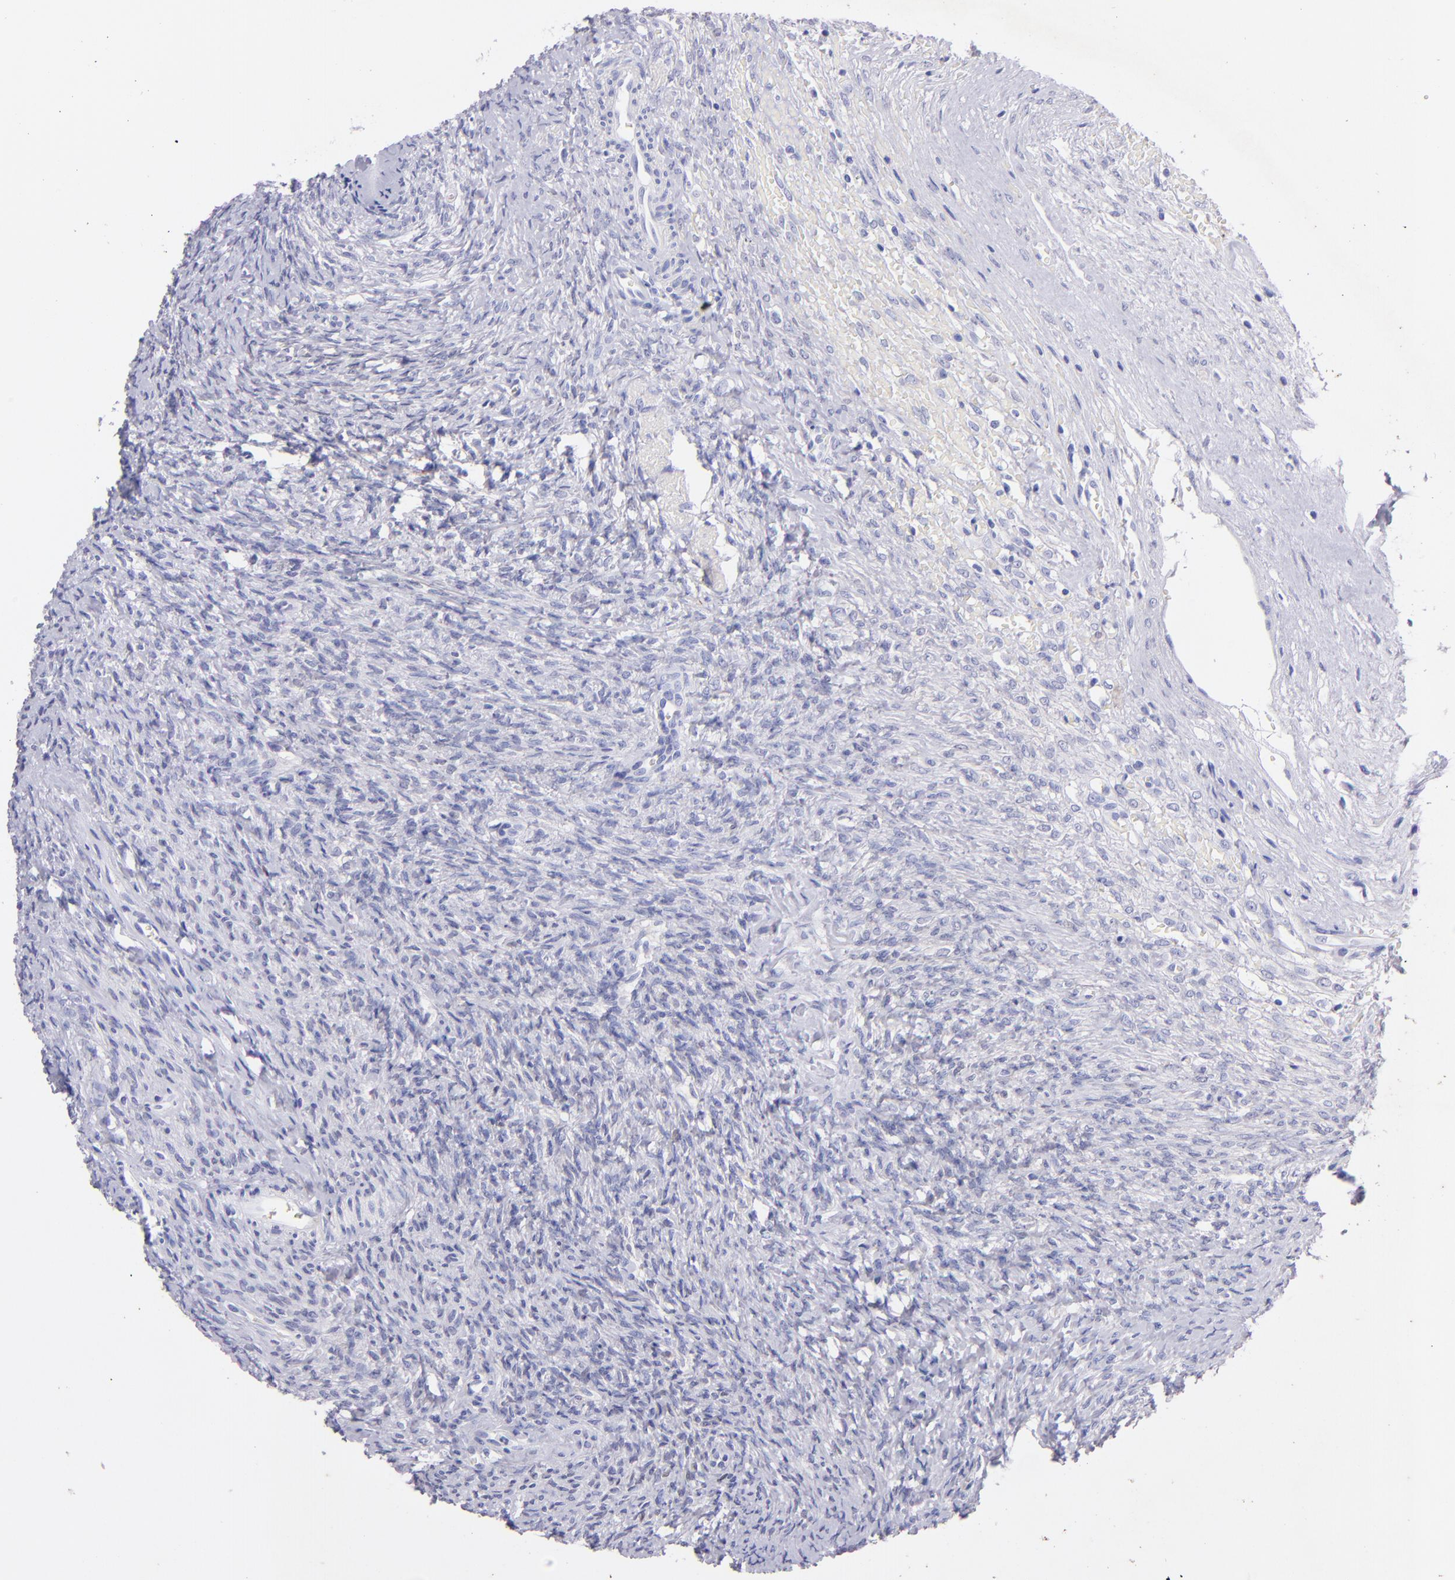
{"staining": {"intensity": "negative", "quantity": "none", "location": "none"}, "tissue": "ovary", "cell_type": "Ovarian stroma cells", "image_type": "normal", "snomed": [{"axis": "morphology", "description": "Normal tissue, NOS"}, {"axis": "topography", "description": "Ovary"}], "caption": "This micrograph is of benign ovary stained with IHC to label a protein in brown with the nuclei are counter-stained blue. There is no staining in ovarian stroma cells.", "gene": "UCHL1", "patient": {"sex": "female", "age": 56}}